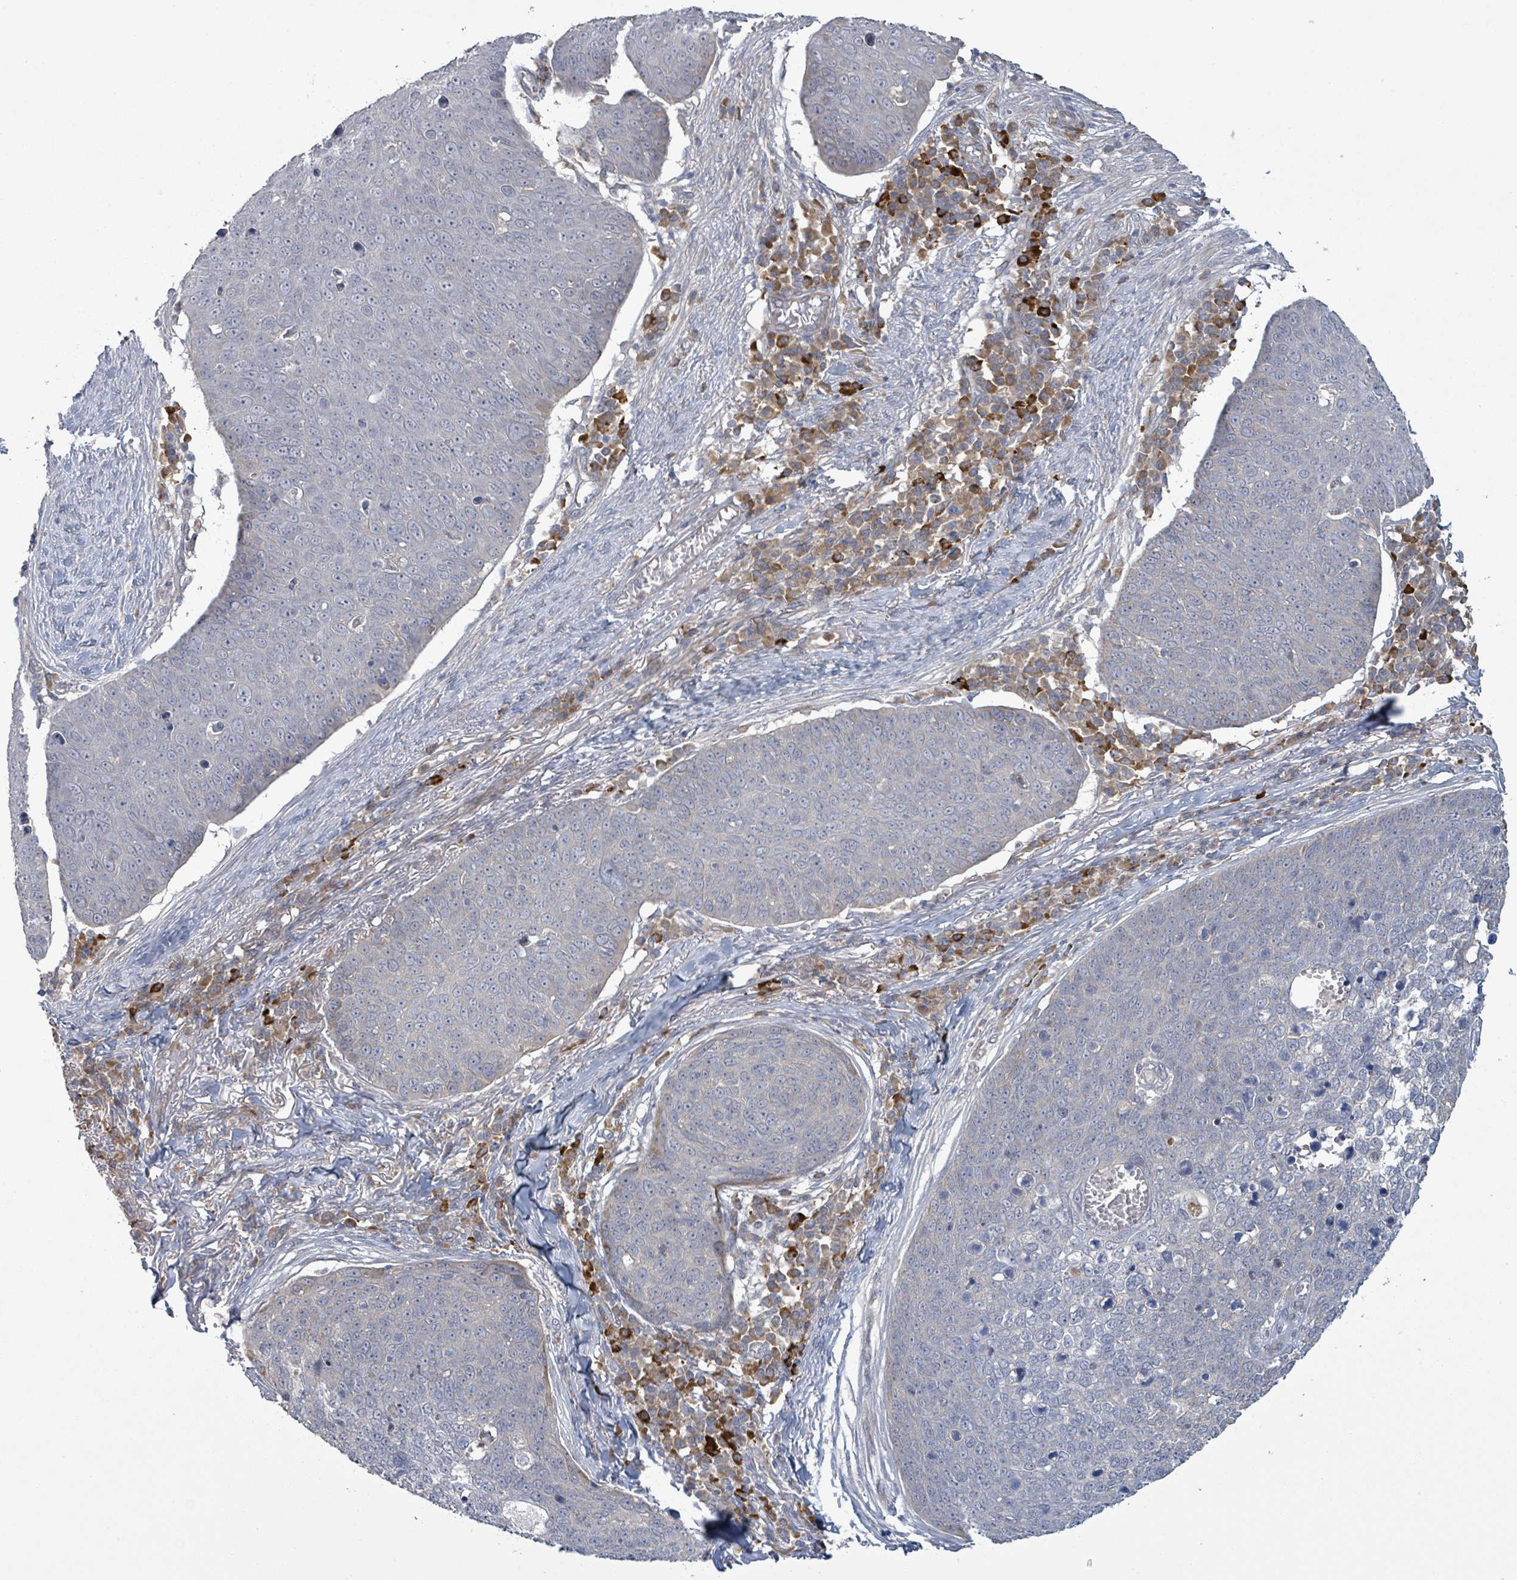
{"staining": {"intensity": "negative", "quantity": "none", "location": "none"}, "tissue": "skin cancer", "cell_type": "Tumor cells", "image_type": "cancer", "snomed": [{"axis": "morphology", "description": "Squamous cell carcinoma, NOS"}, {"axis": "topography", "description": "Skin"}], "caption": "High magnification brightfield microscopy of skin cancer stained with DAB (3,3'-diaminobenzidine) (brown) and counterstained with hematoxylin (blue): tumor cells show no significant expression.", "gene": "SLIT3", "patient": {"sex": "male", "age": 71}}